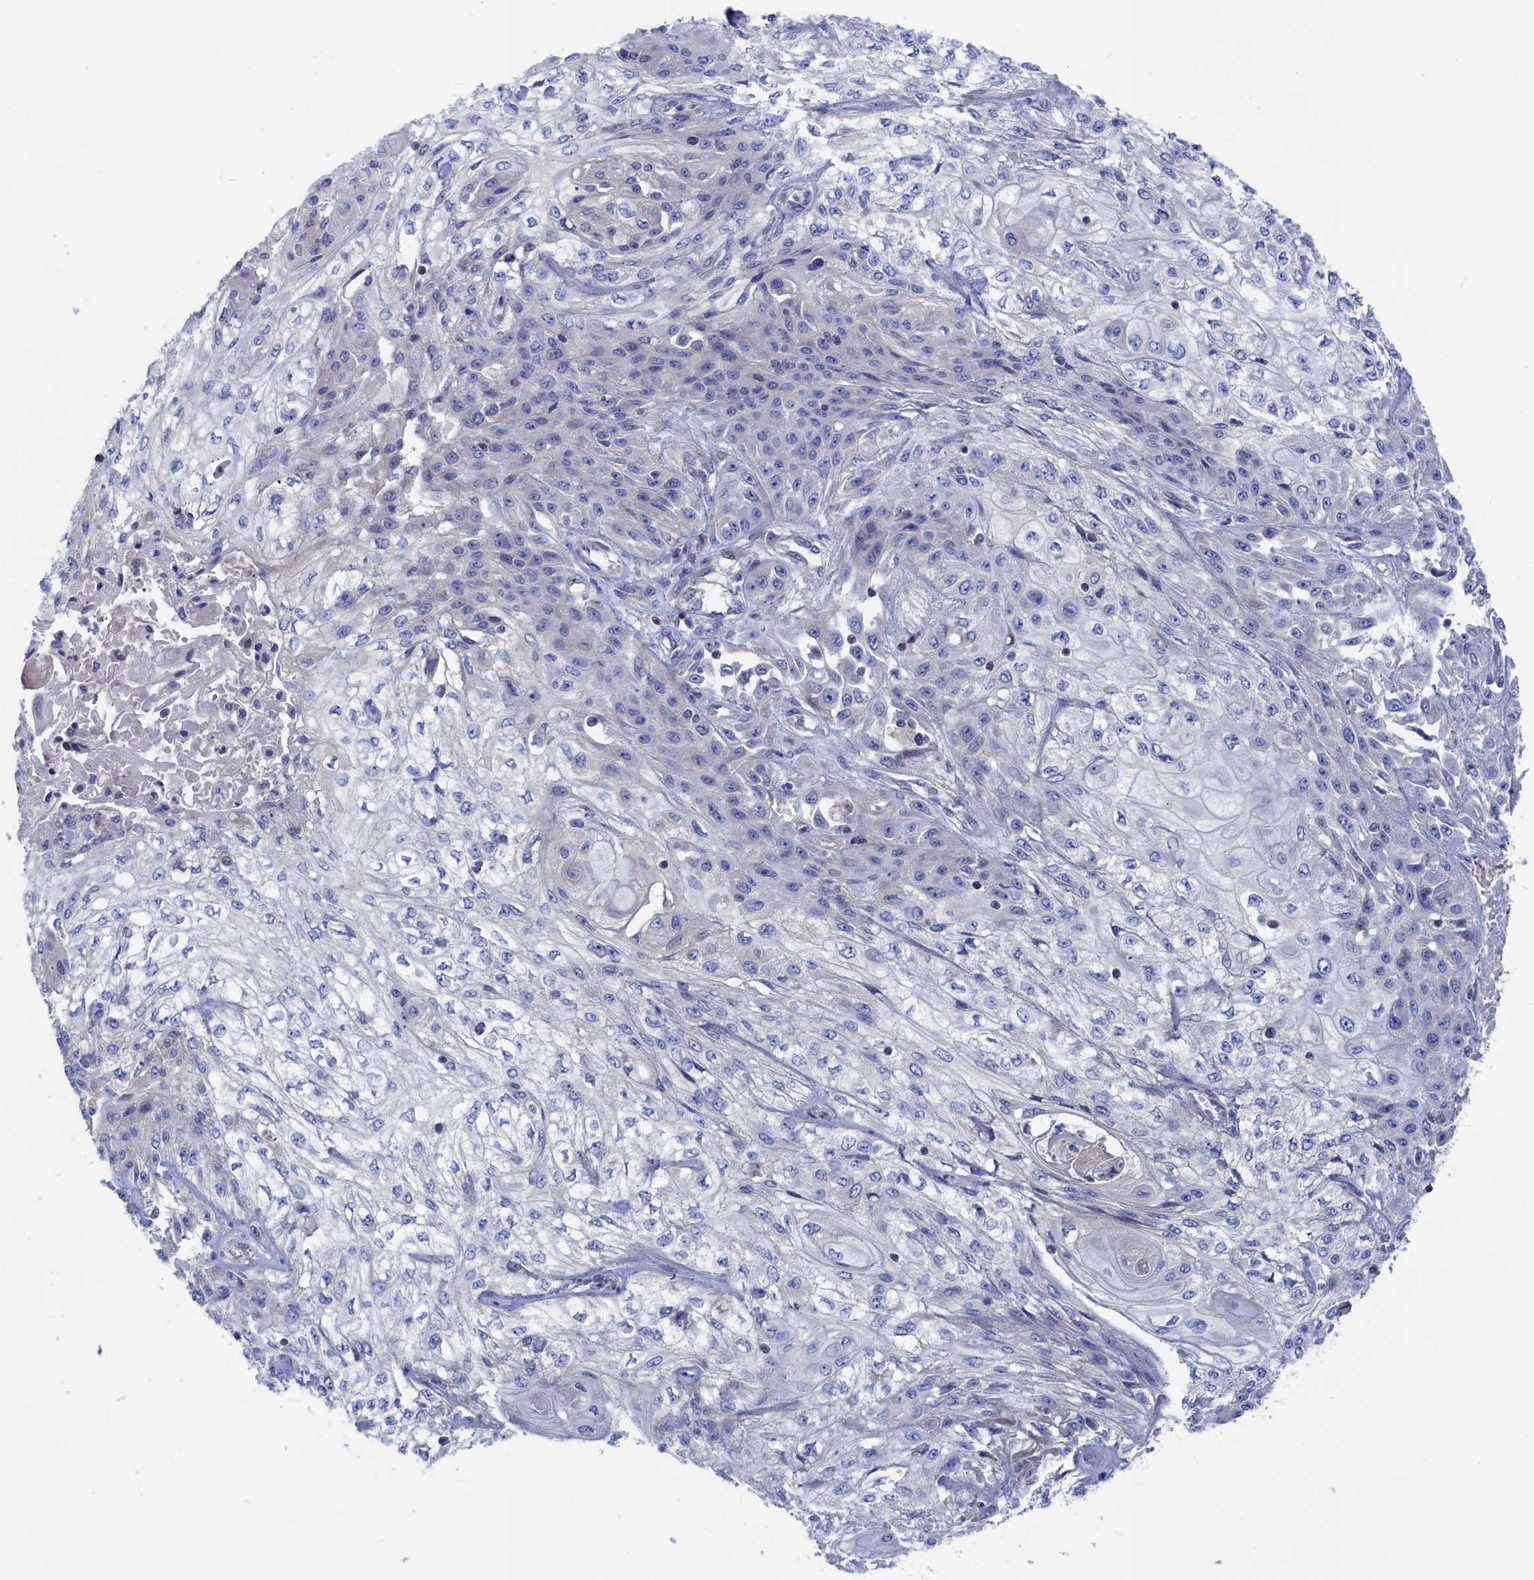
{"staining": {"intensity": "negative", "quantity": "none", "location": "none"}, "tissue": "skin cancer", "cell_type": "Tumor cells", "image_type": "cancer", "snomed": [{"axis": "morphology", "description": "Squamous cell carcinoma, NOS"}, {"axis": "morphology", "description": "Squamous cell carcinoma, metastatic, NOS"}, {"axis": "topography", "description": "Skin"}, {"axis": "topography", "description": "Lymph node"}], "caption": "There is no significant staining in tumor cells of skin squamous cell carcinoma.", "gene": "CEND1", "patient": {"sex": "male", "age": 75}}